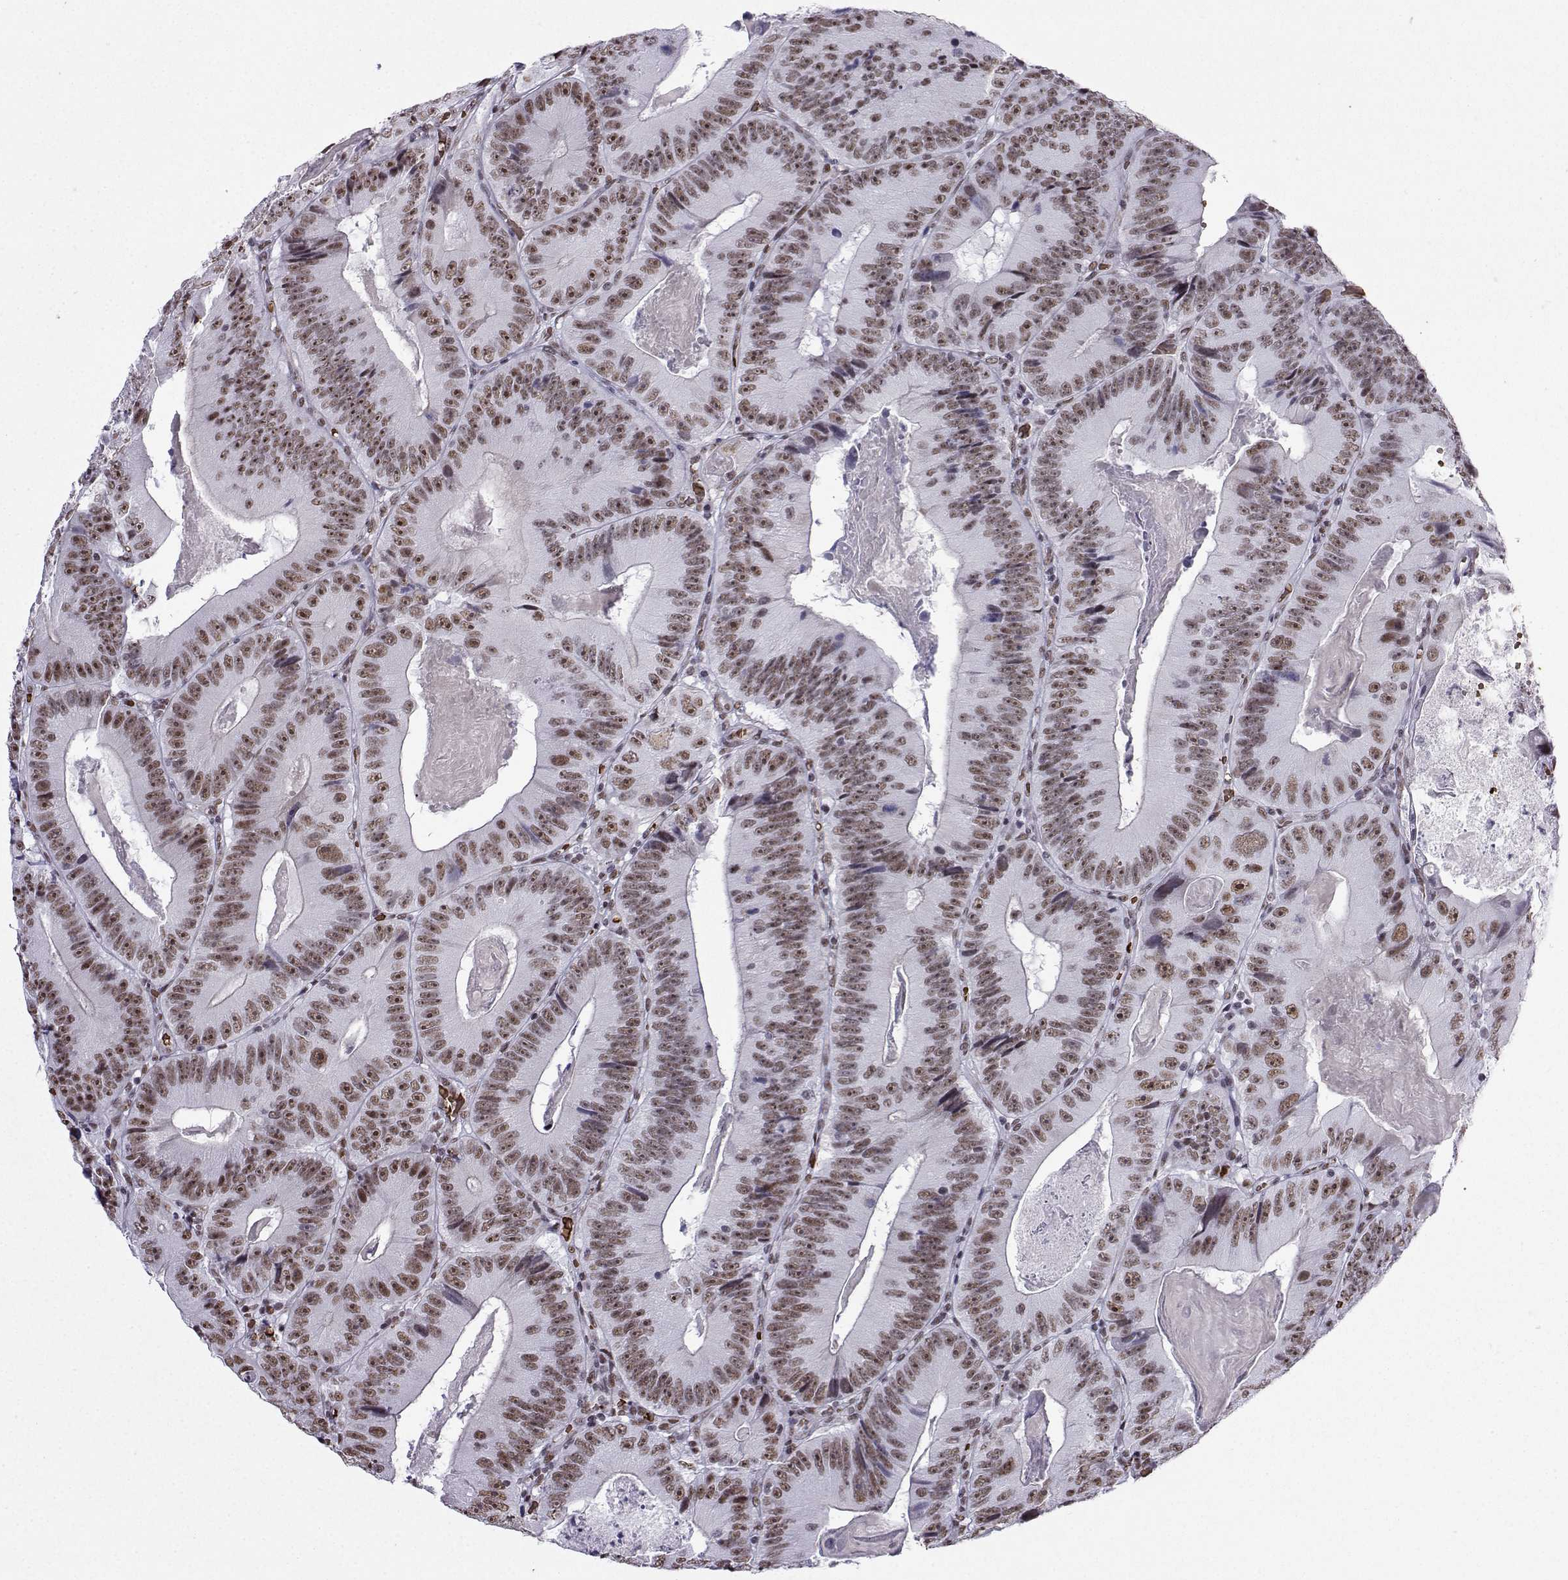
{"staining": {"intensity": "moderate", "quantity": ">75%", "location": "nuclear"}, "tissue": "colorectal cancer", "cell_type": "Tumor cells", "image_type": "cancer", "snomed": [{"axis": "morphology", "description": "Adenocarcinoma, NOS"}, {"axis": "topography", "description": "Colon"}], "caption": "This is a histology image of immunohistochemistry (IHC) staining of colorectal cancer, which shows moderate staining in the nuclear of tumor cells.", "gene": "CCNK", "patient": {"sex": "female", "age": 86}}